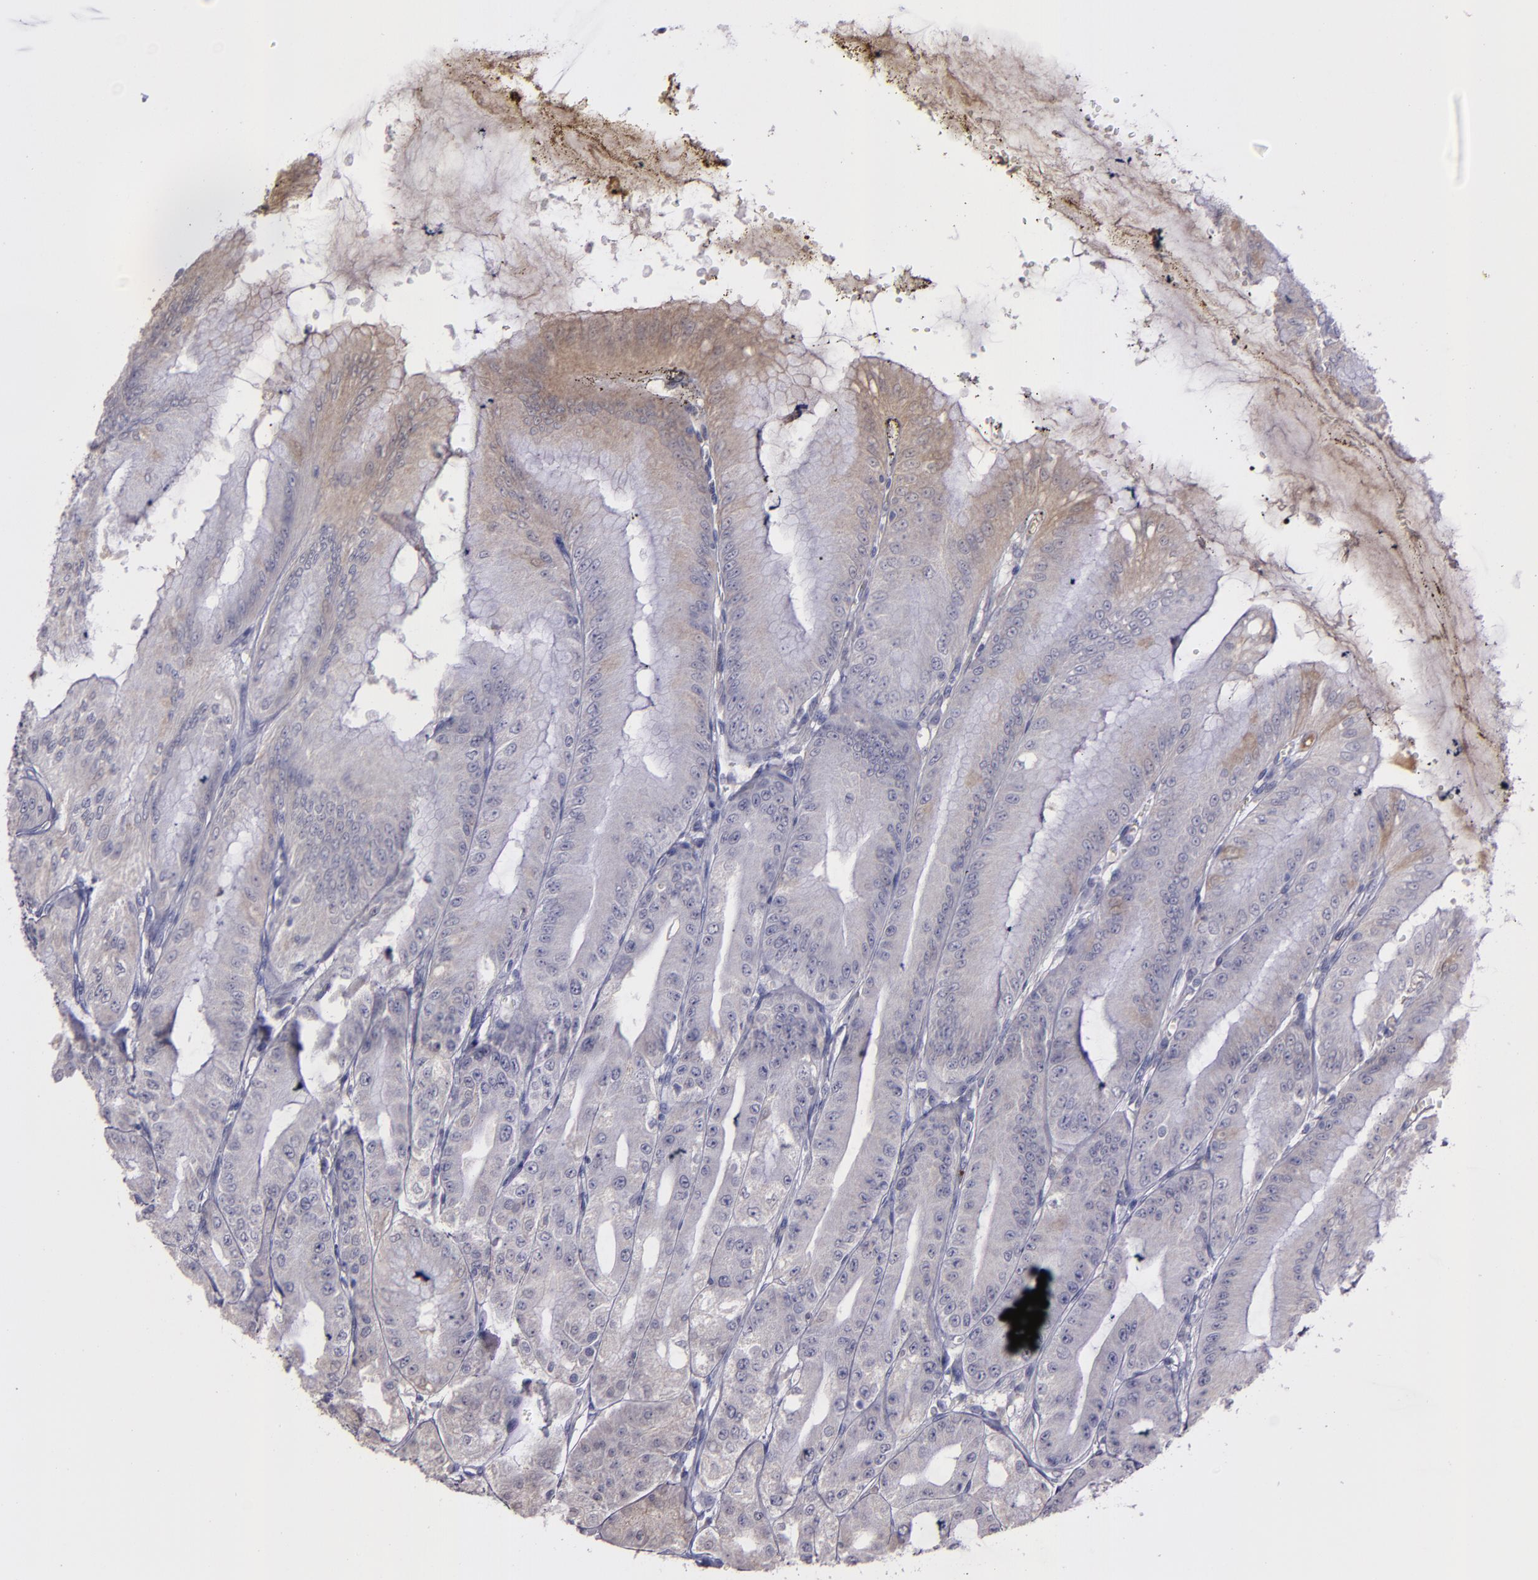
{"staining": {"intensity": "weak", "quantity": "<25%", "location": "cytoplasmic/membranous"}, "tissue": "stomach", "cell_type": "Glandular cells", "image_type": "normal", "snomed": [{"axis": "morphology", "description": "Normal tissue, NOS"}, {"axis": "topography", "description": "Stomach, lower"}], "caption": "Stomach stained for a protein using IHC shows no staining glandular cells.", "gene": "MASP1", "patient": {"sex": "male", "age": 71}}